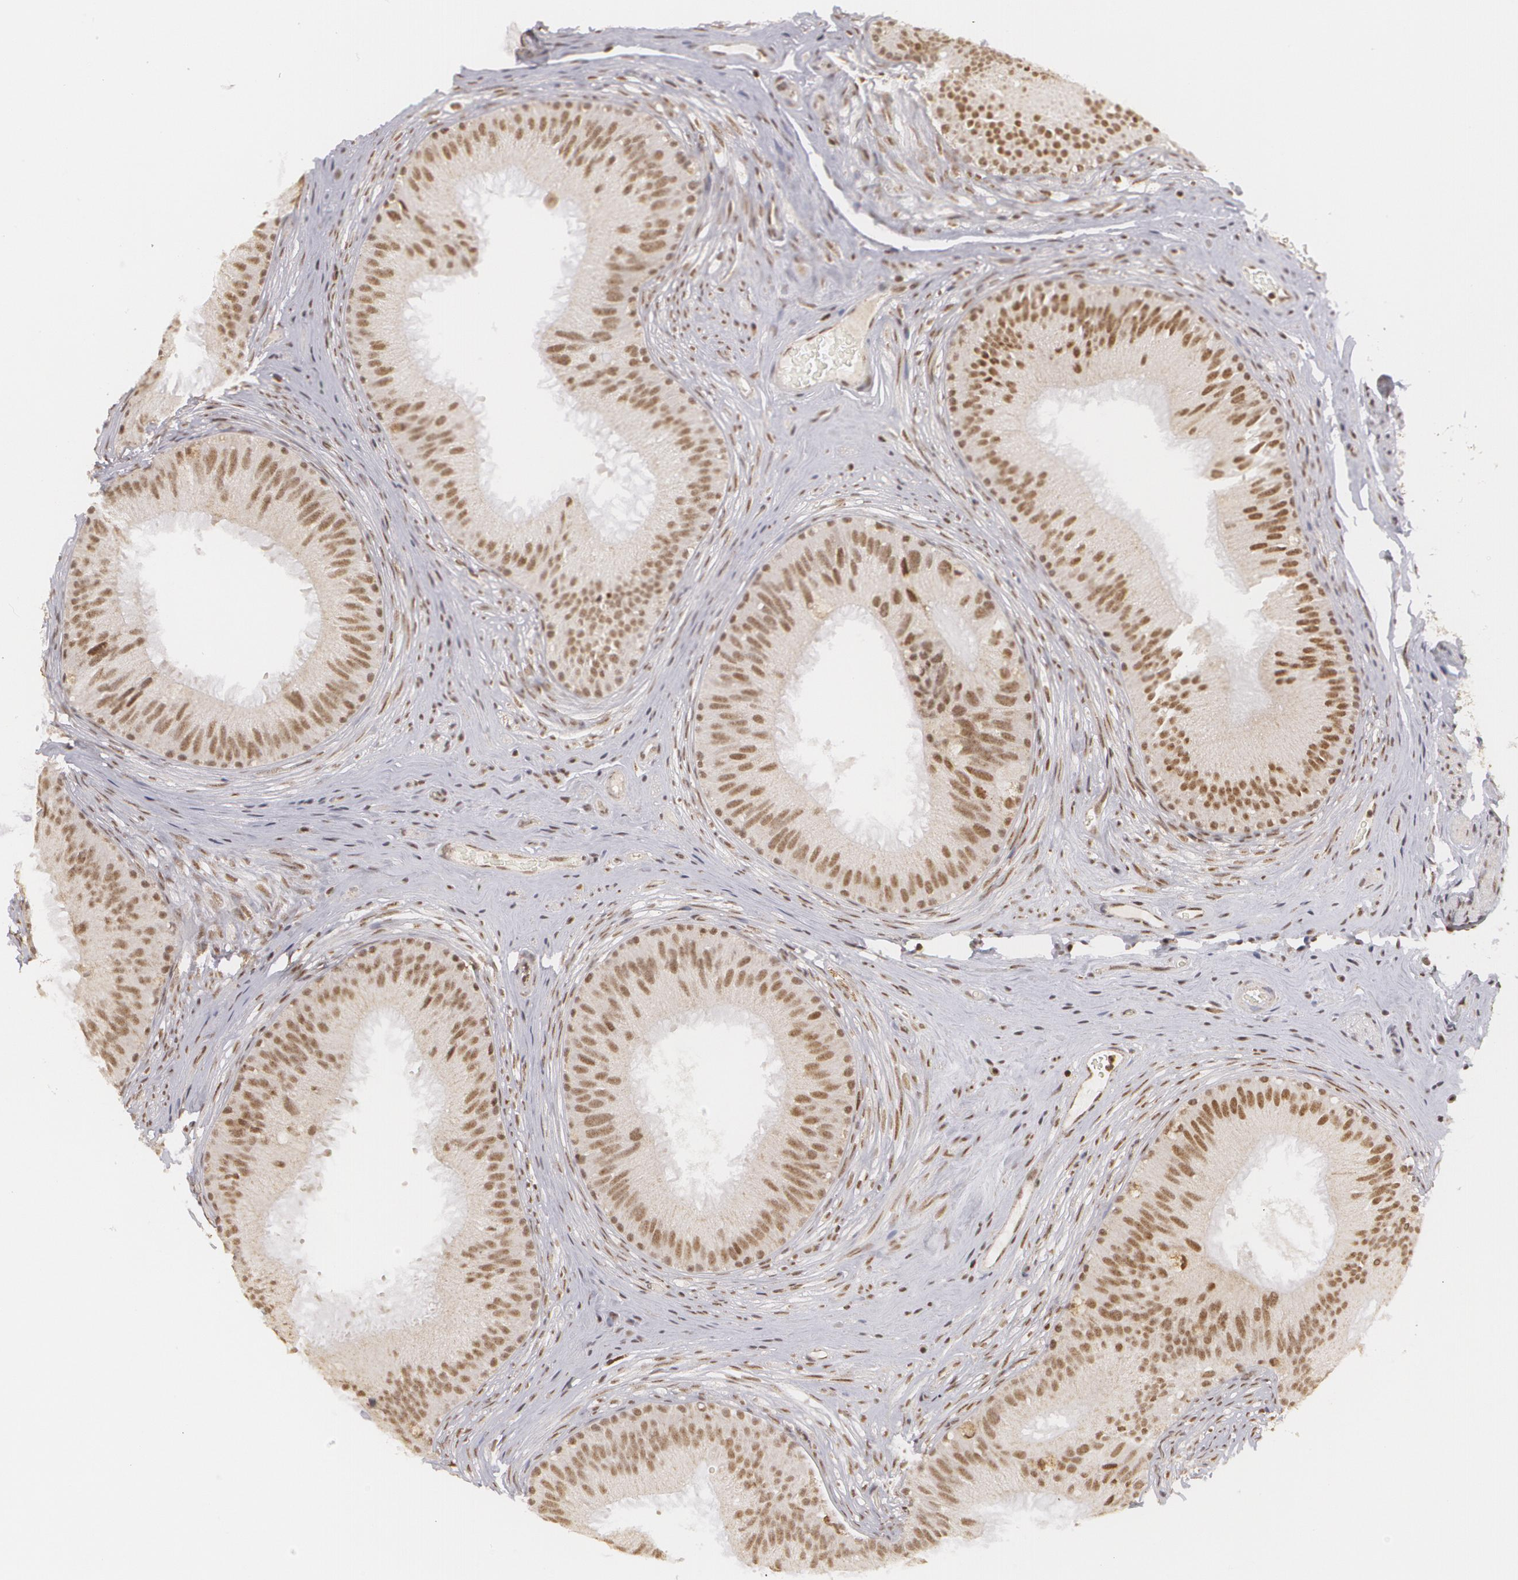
{"staining": {"intensity": "moderate", "quantity": ">75%", "location": "nuclear"}, "tissue": "epididymis", "cell_type": "Glandular cells", "image_type": "normal", "snomed": [{"axis": "morphology", "description": "Normal tissue, NOS"}, {"axis": "topography", "description": "Epididymis"}], "caption": "A photomicrograph showing moderate nuclear staining in approximately >75% of glandular cells in unremarkable epididymis, as visualized by brown immunohistochemical staining.", "gene": "MXD1", "patient": {"sex": "male", "age": 32}}